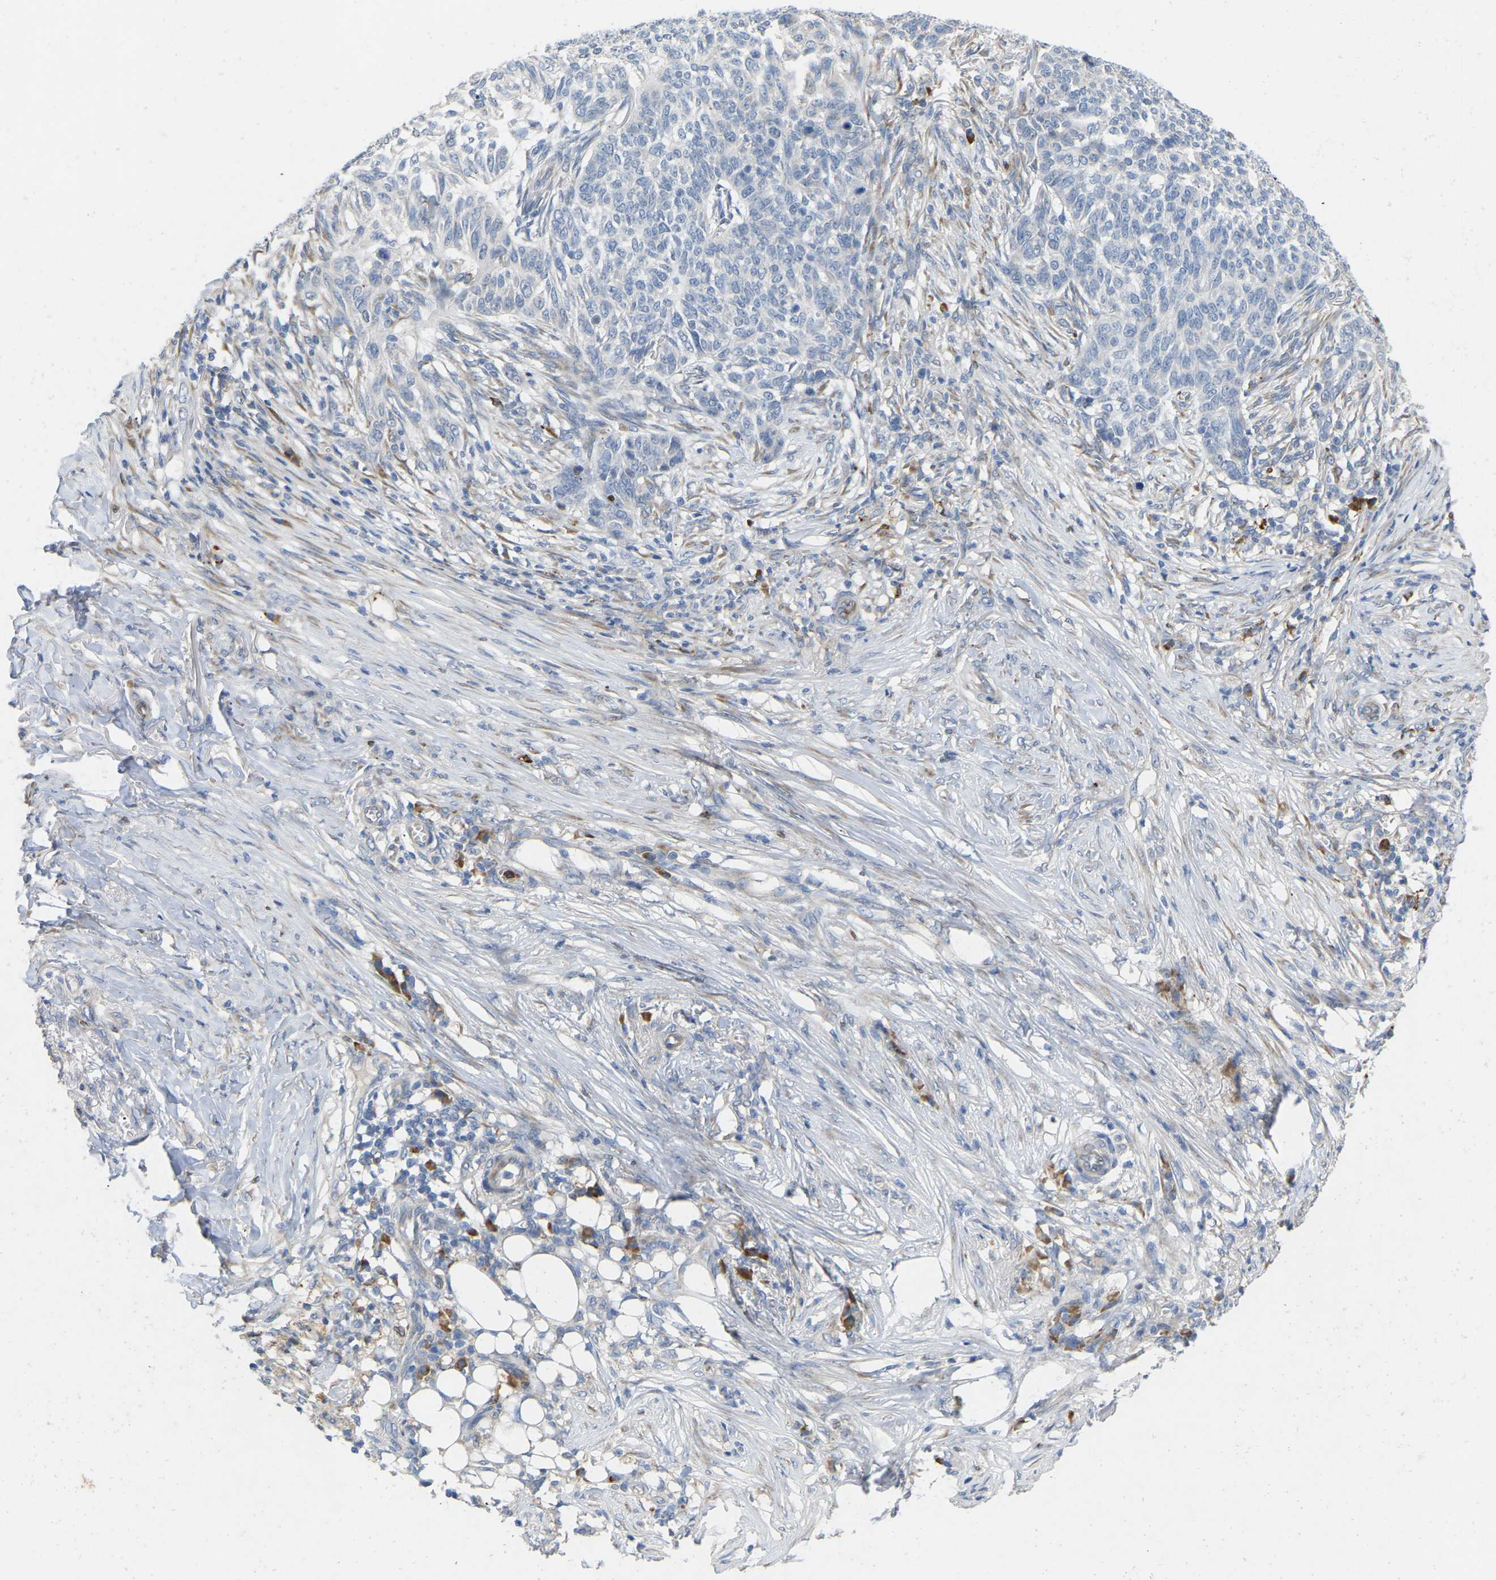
{"staining": {"intensity": "negative", "quantity": "none", "location": "none"}, "tissue": "skin cancer", "cell_type": "Tumor cells", "image_type": "cancer", "snomed": [{"axis": "morphology", "description": "Basal cell carcinoma"}, {"axis": "topography", "description": "Skin"}], "caption": "Immunohistochemical staining of skin basal cell carcinoma shows no significant expression in tumor cells.", "gene": "RHEB", "patient": {"sex": "male", "age": 85}}